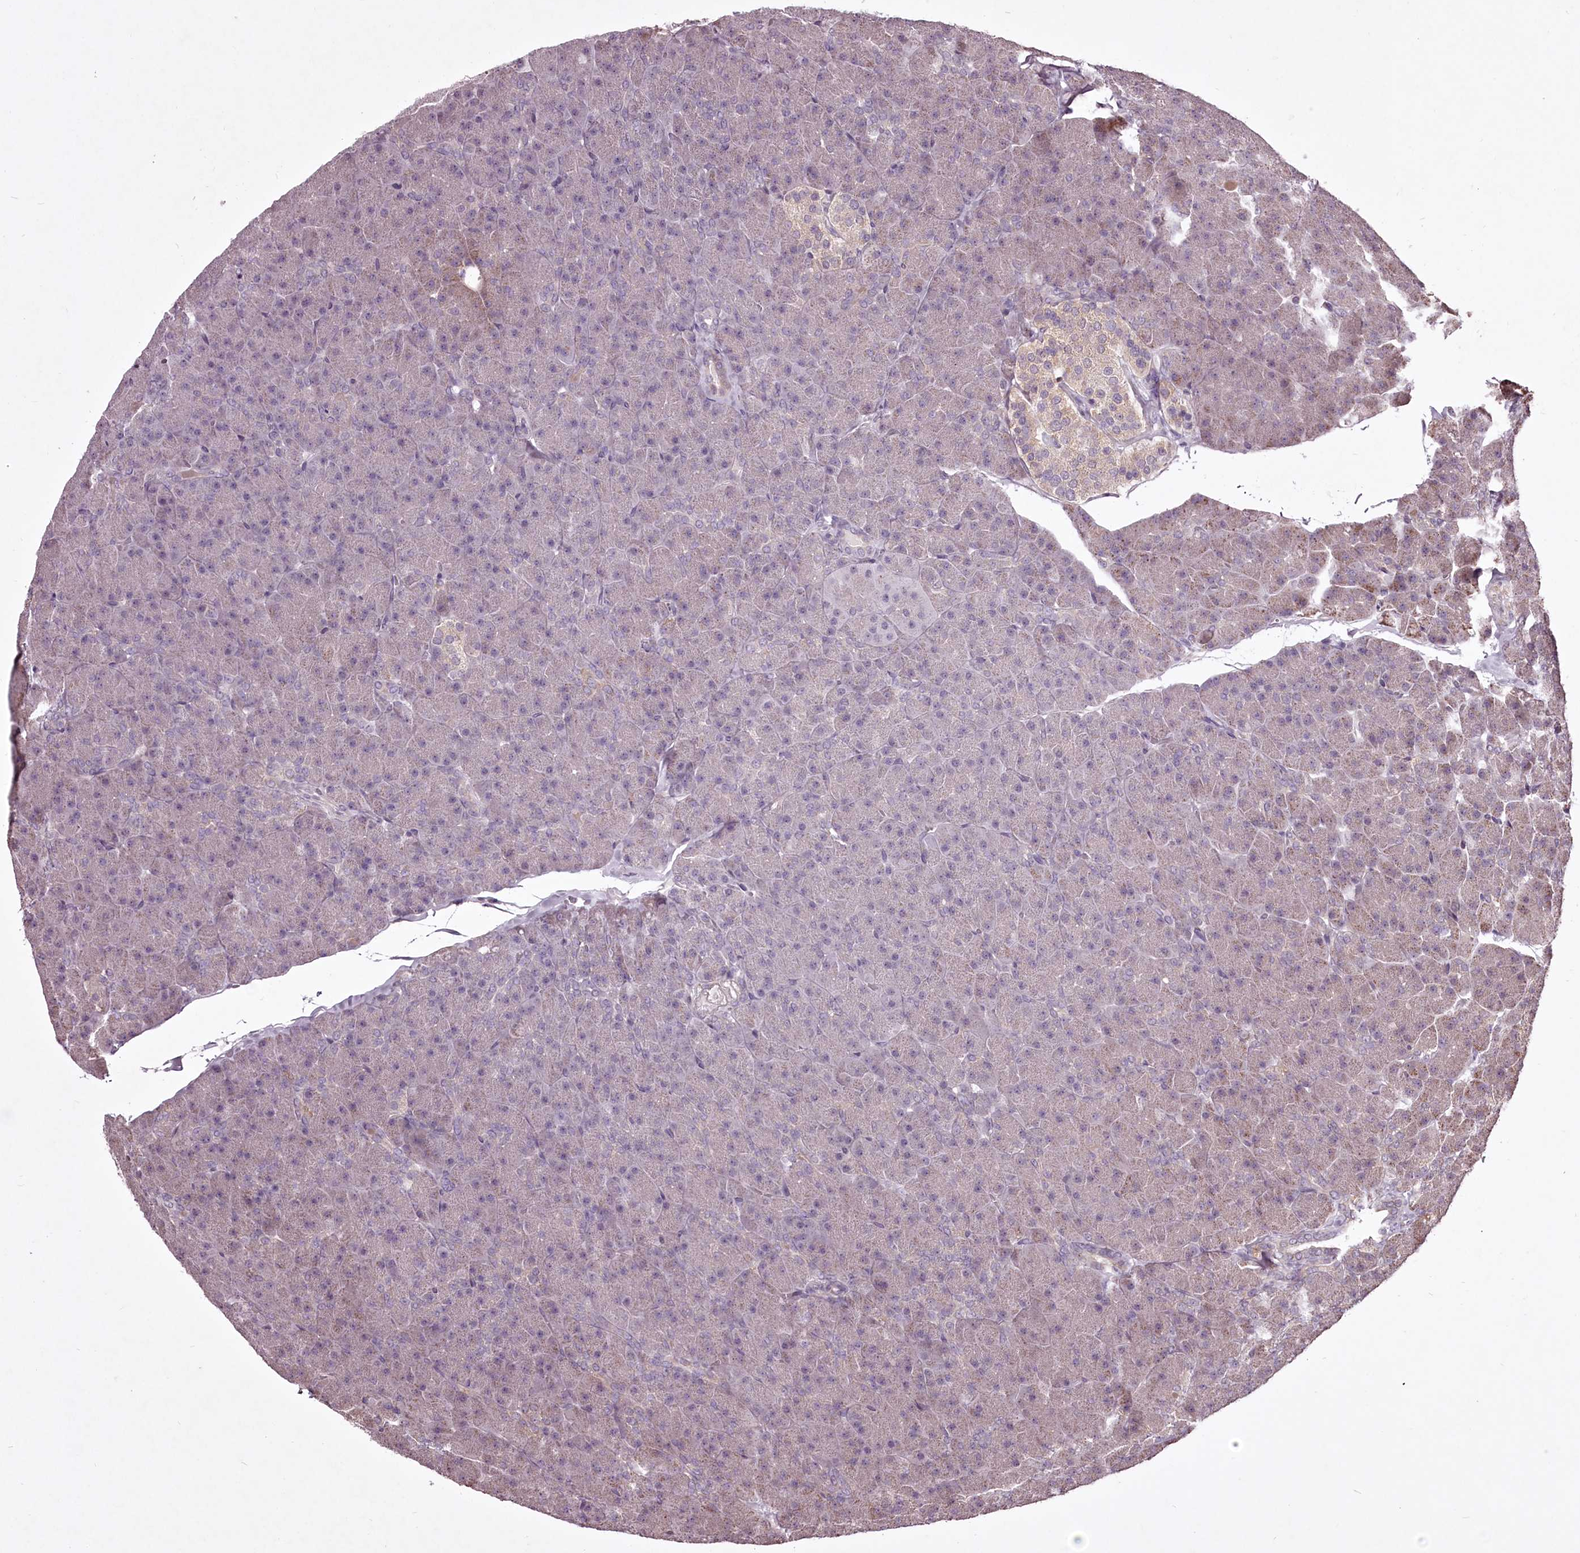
{"staining": {"intensity": "negative", "quantity": "none", "location": "none"}, "tissue": "pancreas", "cell_type": "Exocrine glandular cells", "image_type": "normal", "snomed": [{"axis": "morphology", "description": "Normal tissue, NOS"}, {"axis": "topography", "description": "Pancreas"}], "caption": "A high-resolution histopathology image shows immunohistochemistry (IHC) staining of normal pancreas, which reveals no significant staining in exocrine glandular cells.", "gene": "ADRA1D", "patient": {"sex": "male", "age": 36}}